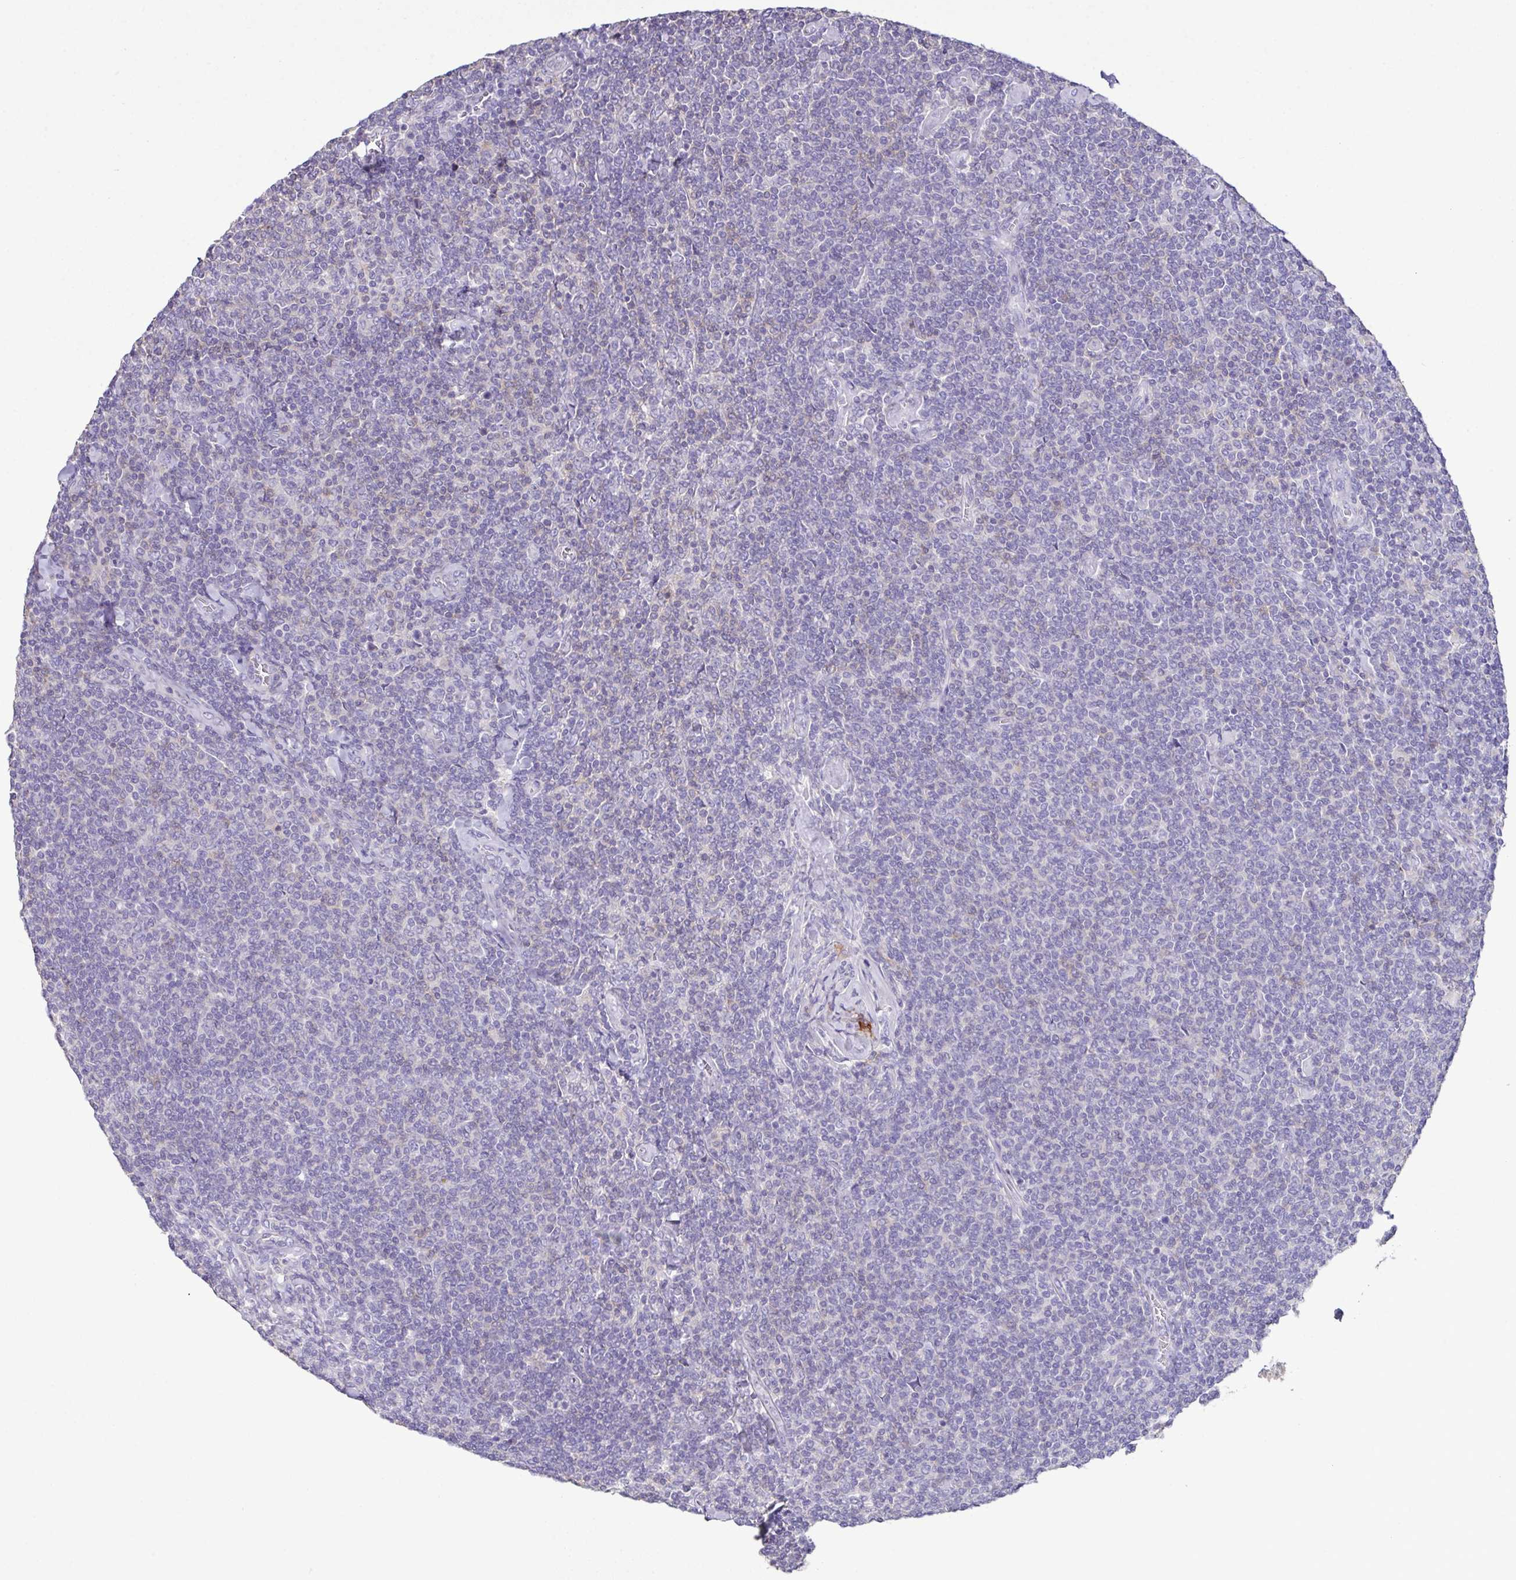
{"staining": {"intensity": "negative", "quantity": "none", "location": "none"}, "tissue": "lymphoma", "cell_type": "Tumor cells", "image_type": "cancer", "snomed": [{"axis": "morphology", "description": "Malignant lymphoma, non-Hodgkin's type, Low grade"}, {"axis": "topography", "description": "Lymph node"}], "caption": "Protein analysis of lymphoma demonstrates no significant staining in tumor cells.", "gene": "MARCO", "patient": {"sex": "male", "age": 52}}